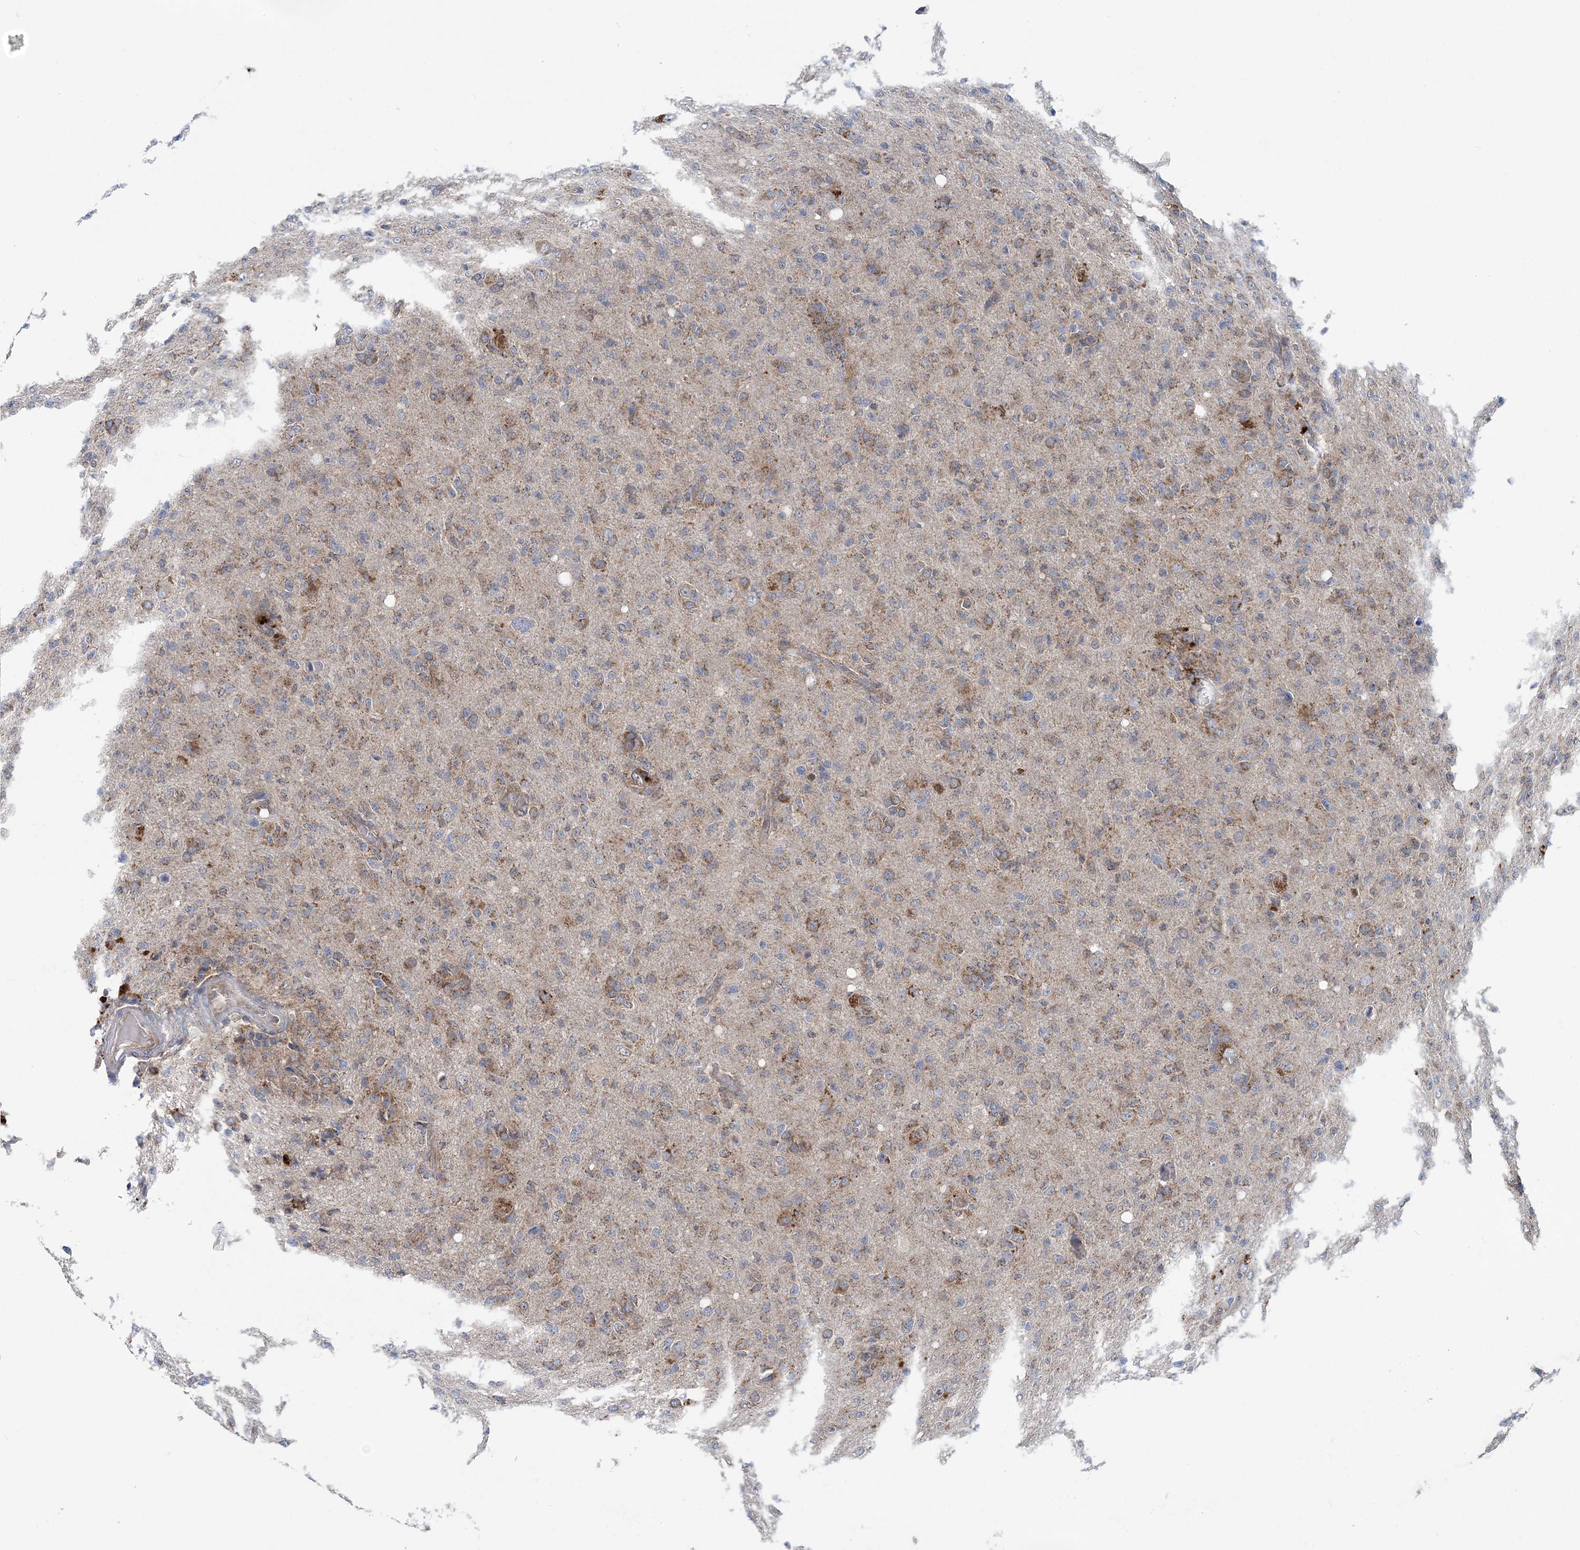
{"staining": {"intensity": "moderate", "quantity": "25%-75%", "location": "cytoplasmic/membranous"}, "tissue": "glioma", "cell_type": "Tumor cells", "image_type": "cancer", "snomed": [{"axis": "morphology", "description": "Glioma, malignant, High grade"}, {"axis": "topography", "description": "Brain"}], "caption": "Malignant glioma (high-grade) stained with a brown dye shows moderate cytoplasmic/membranous positive positivity in about 25%-75% of tumor cells.", "gene": "COPE", "patient": {"sex": "female", "age": 57}}